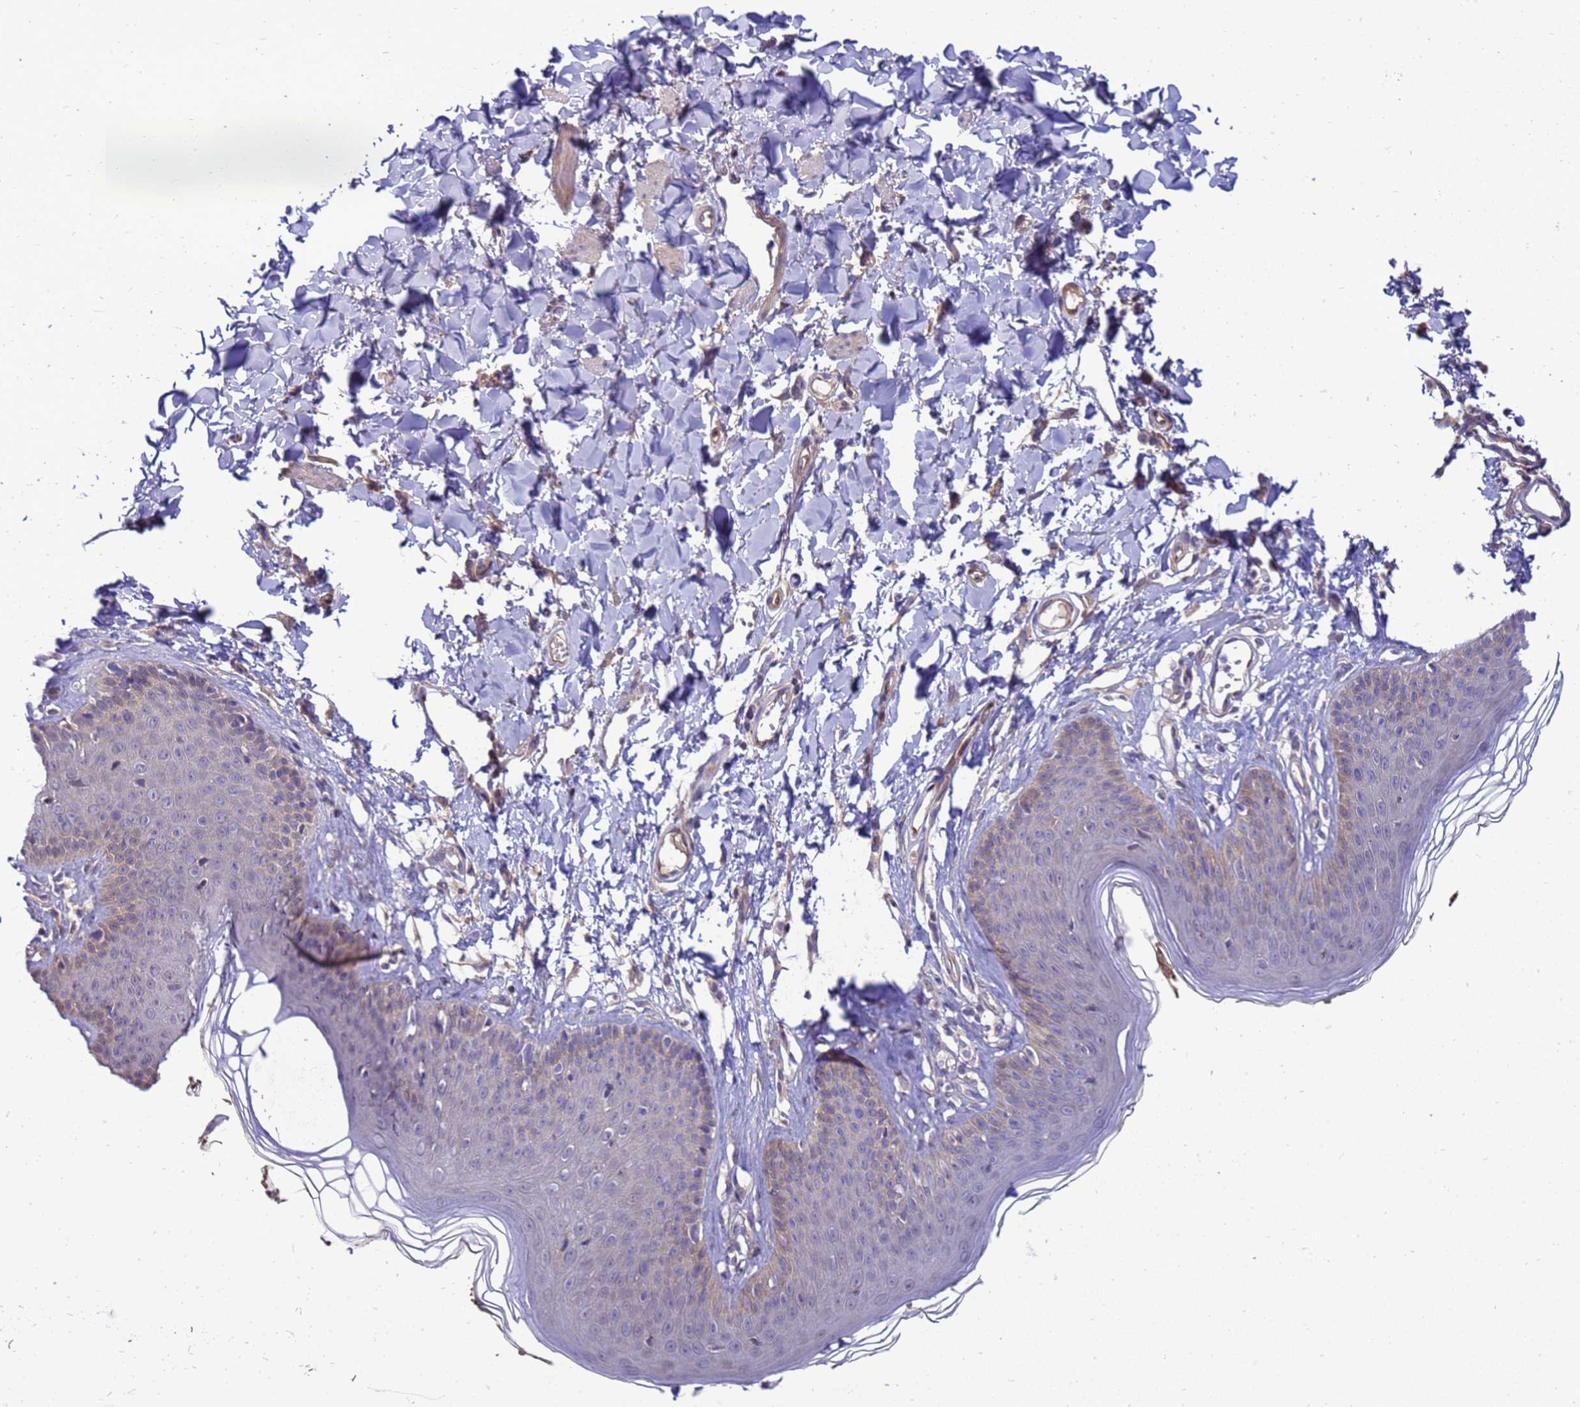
{"staining": {"intensity": "weak", "quantity": "25%-75%", "location": "cytoplasmic/membranous"}, "tissue": "skin", "cell_type": "Epidermal cells", "image_type": "normal", "snomed": [{"axis": "morphology", "description": "Normal tissue, NOS"}, {"axis": "morphology", "description": "Squamous cell carcinoma, NOS"}, {"axis": "topography", "description": "Vulva"}], "caption": "A photomicrograph of skin stained for a protein demonstrates weak cytoplasmic/membranous brown staining in epidermal cells. The protein is stained brown, and the nuclei are stained in blue (DAB IHC with brightfield microscopy, high magnification).", "gene": "ENOPH1", "patient": {"sex": "female", "age": 85}}